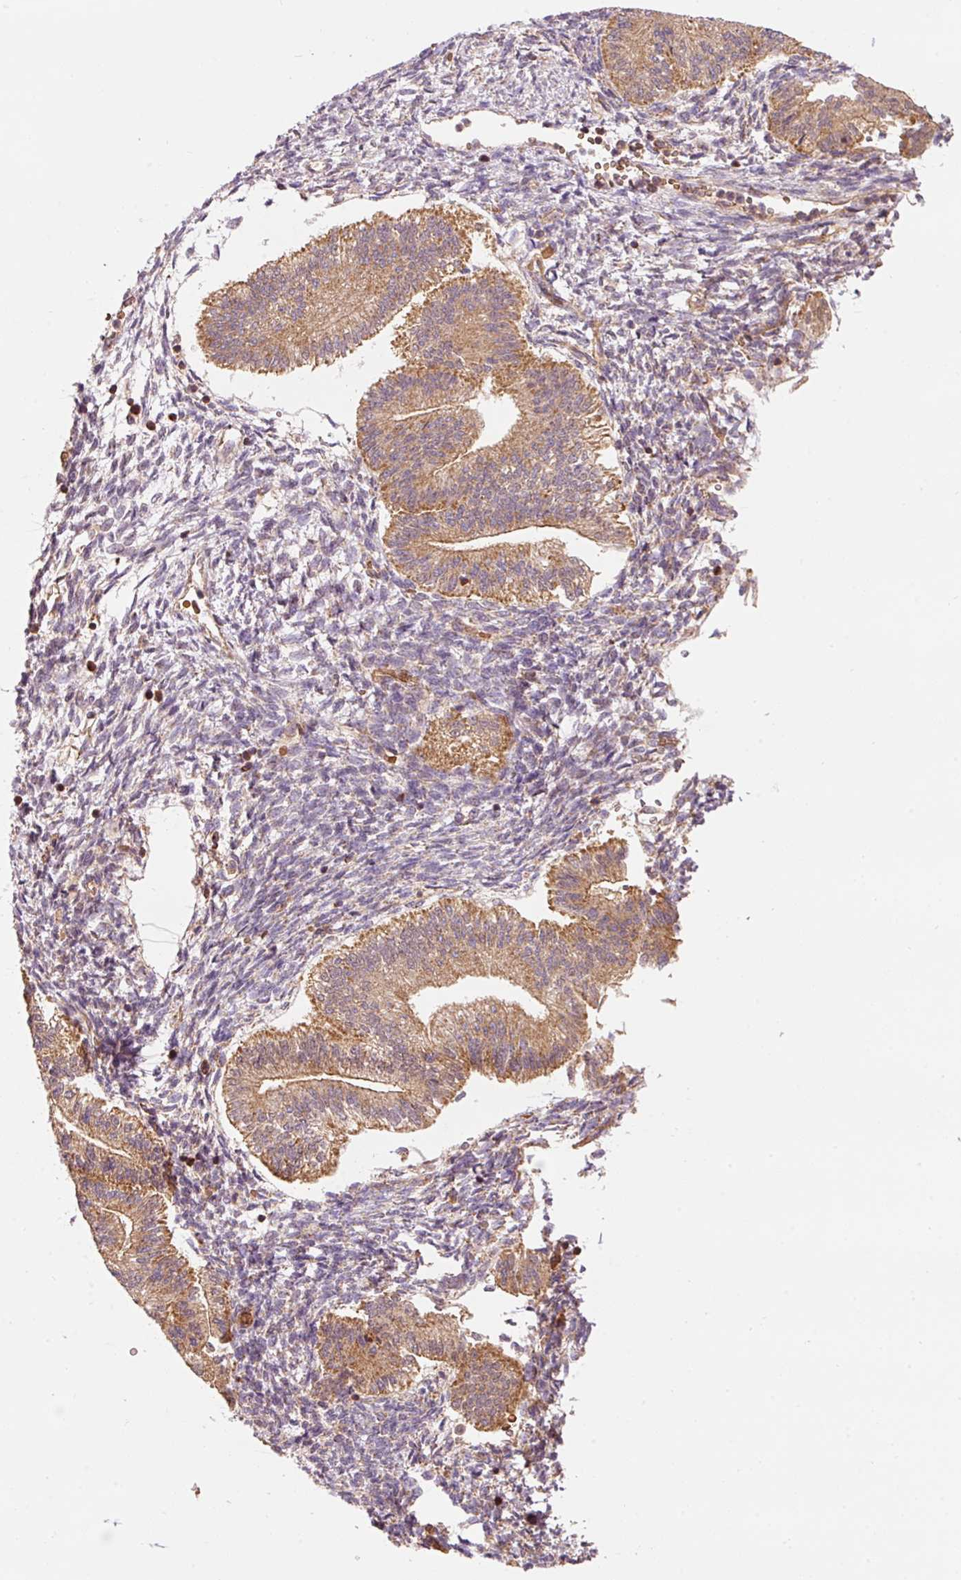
{"staining": {"intensity": "moderate", "quantity": "25%-75%", "location": "cytoplasmic/membranous"}, "tissue": "endometrium", "cell_type": "Cells in endometrial stroma", "image_type": "normal", "snomed": [{"axis": "morphology", "description": "Normal tissue, NOS"}, {"axis": "topography", "description": "Endometrium"}], "caption": "Protein staining displays moderate cytoplasmic/membranous staining in approximately 25%-75% of cells in endometrial stroma in unremarkable endometrium. The protein is shown in brown color, while the nuclei are stained blue.", "gene": "ADCY4", "patient": {"sex": "female", "age": 25}}